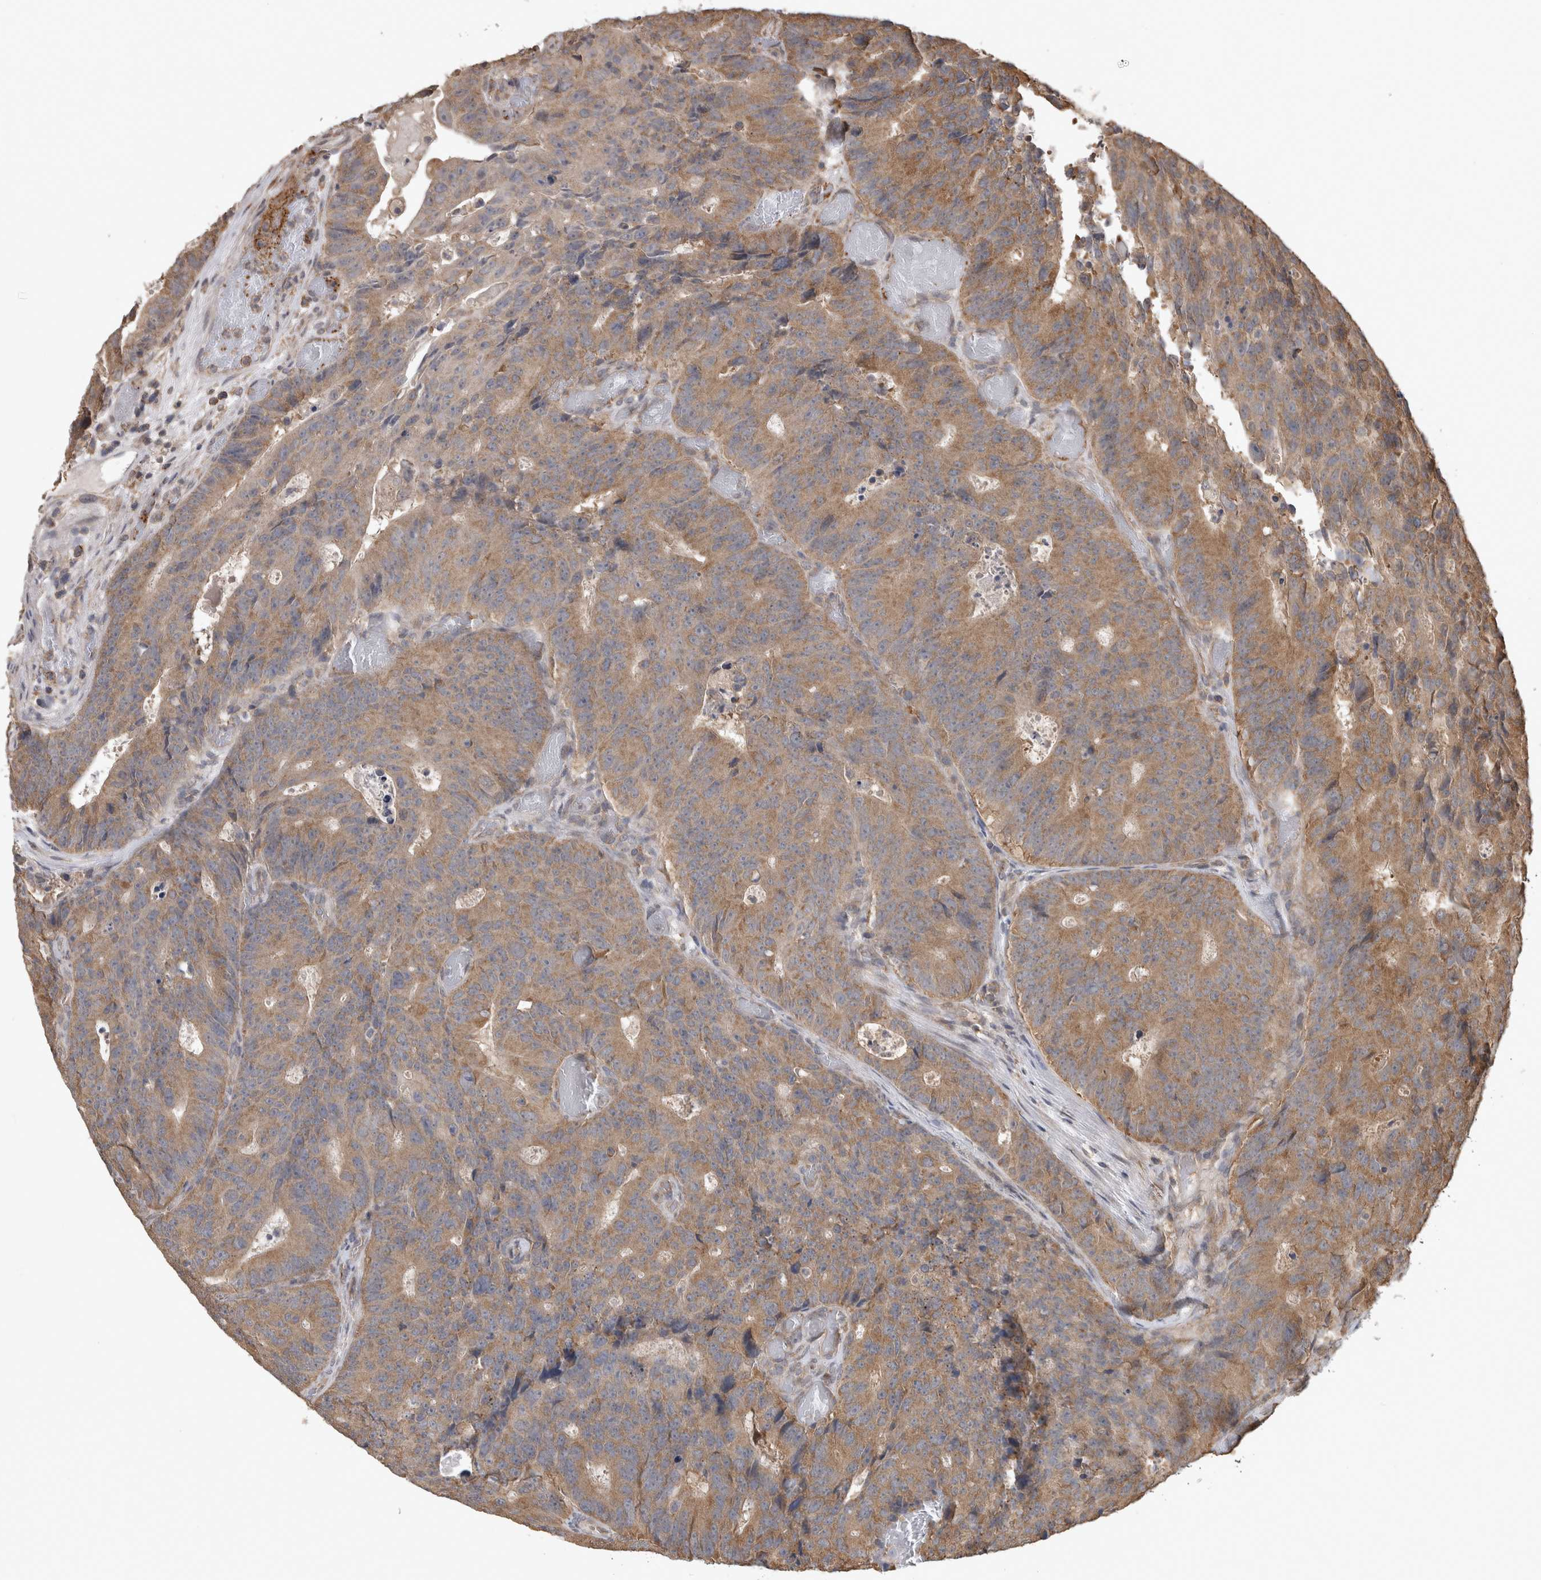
{"staining": {"intensity": "moderate", "quantity": ">75%", "location": "cytoplasmic/membranous"}, "tissue": "colorectal cancer", "cell_type": "Tumor cells", "image_type": "cancer", "snomed": [{"axis": "morphology", "description": "Adenocarcinoma, NOS"}, {"axis": "topography", "description": "Colon"}], "caption": "Adenocarcinoma (colorectal) stained with DAB immunohistochemistry (IHC) displays medium levels of moderate cytoplasmic/membranous expression in about >75% of tumor cells.", "gene": "ATXN2", "patient": {"sex": "male", "age": 87}}